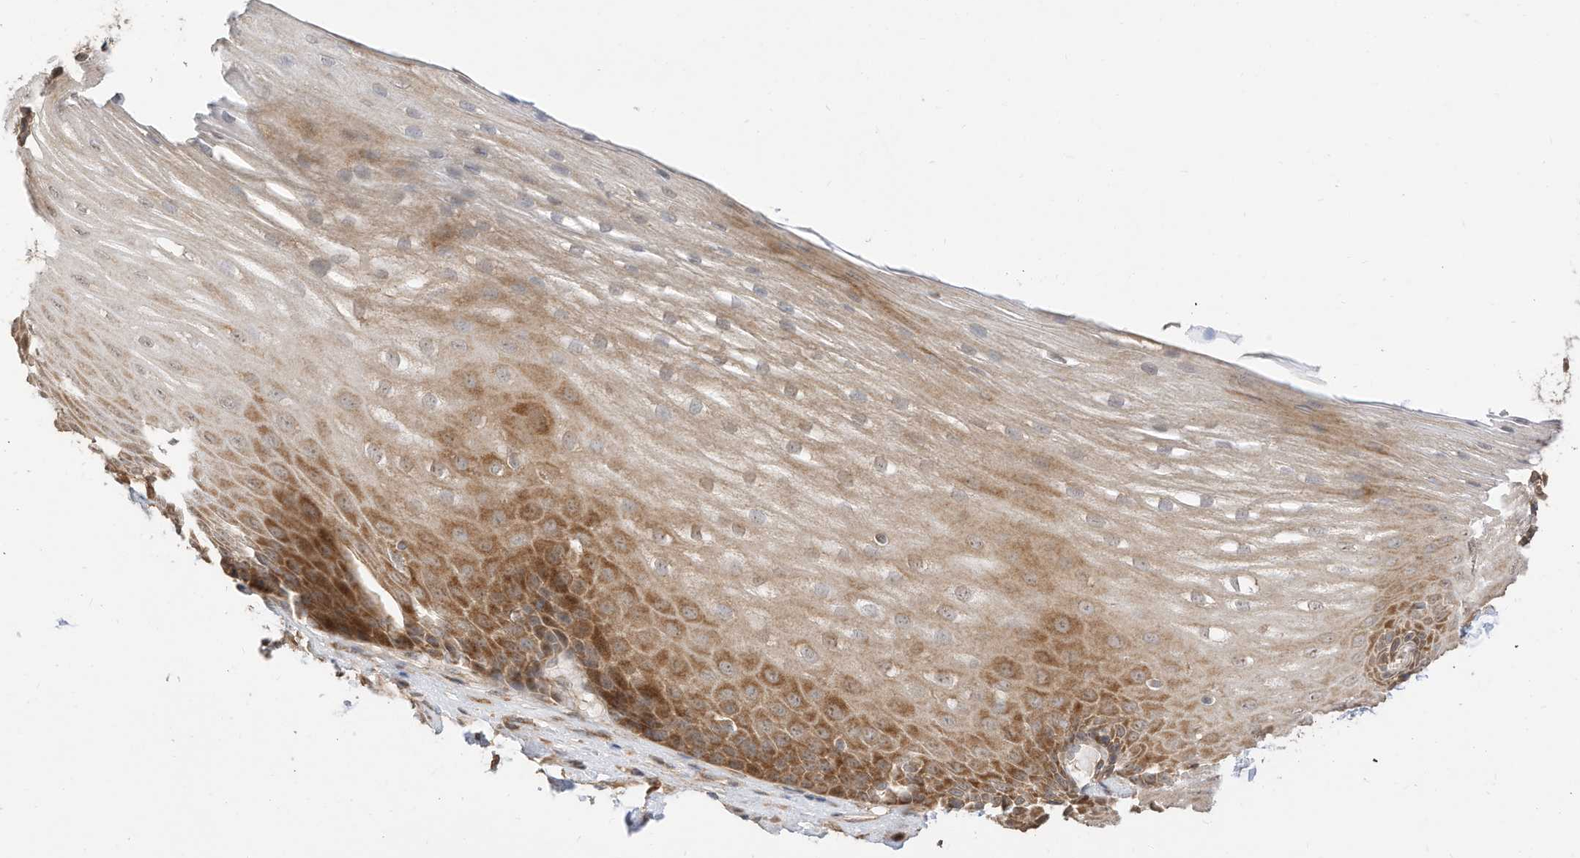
{"staining": {"intensity": "strong", "quantity": "25%-75%", "location": "cytoplasmic/membranous"}, "tissue": "esophagus", "cell_type": "Squamous epithelial cells", "image_type": "normal", "snomed": [{"axis": "morphology", "description": "Normal tissue, NOS"}, {"axis": "topography", "description": "Esophagus"}], "caption": "High-power microscopy captured an immunohistochemistry (IHC) micrograph of normal esophagus, revealing strong cytoplasmic/membranous staining in about 25%-75% of squamous epithelial cells. The staining was performed using DAB (3,3'-diaminobenzidine), with brown indicating positive protein expression. Nuclei are stained blue with hematoxylin.", "gene": "CAGE1", "patient": {"sex": "male", "age": 62}}